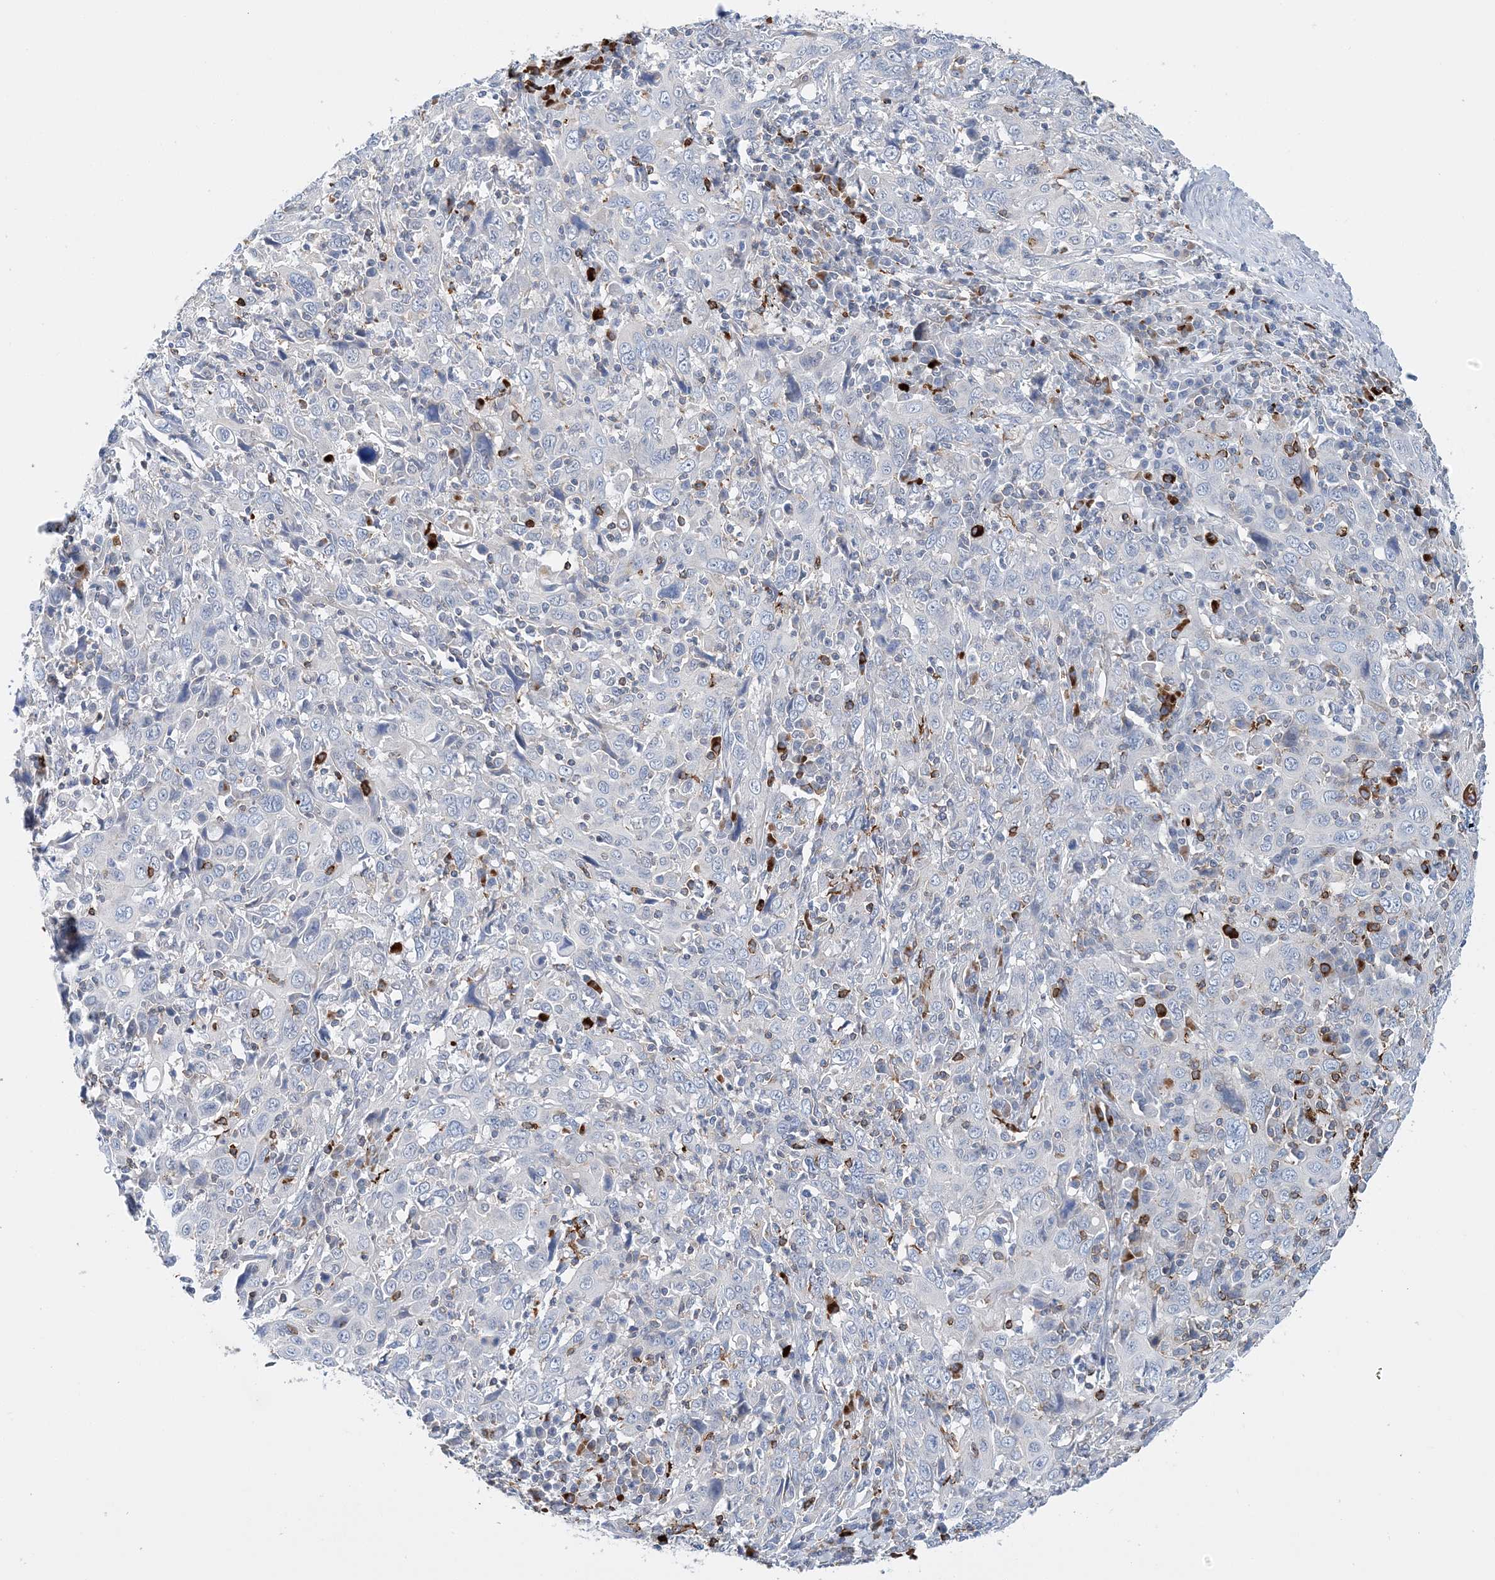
{"staining": {"intensity": "negative", "quantity": "none", "location": "none"}, "tissue": "cervical cancer", "cell_type": "Tumor cells", "image_type": "cancer", "snomed": [{"axis": "morphology", "description": "Squamous cell carcinoma, NOS"}, {"axis": "topography", "description": "Cervix"}], "caption": "There is no significant positivity in tumor cells of cervical squamous cell carcinoma.", "gene": "PRMT9", "patient": {"sex": "female", "age": 46}}